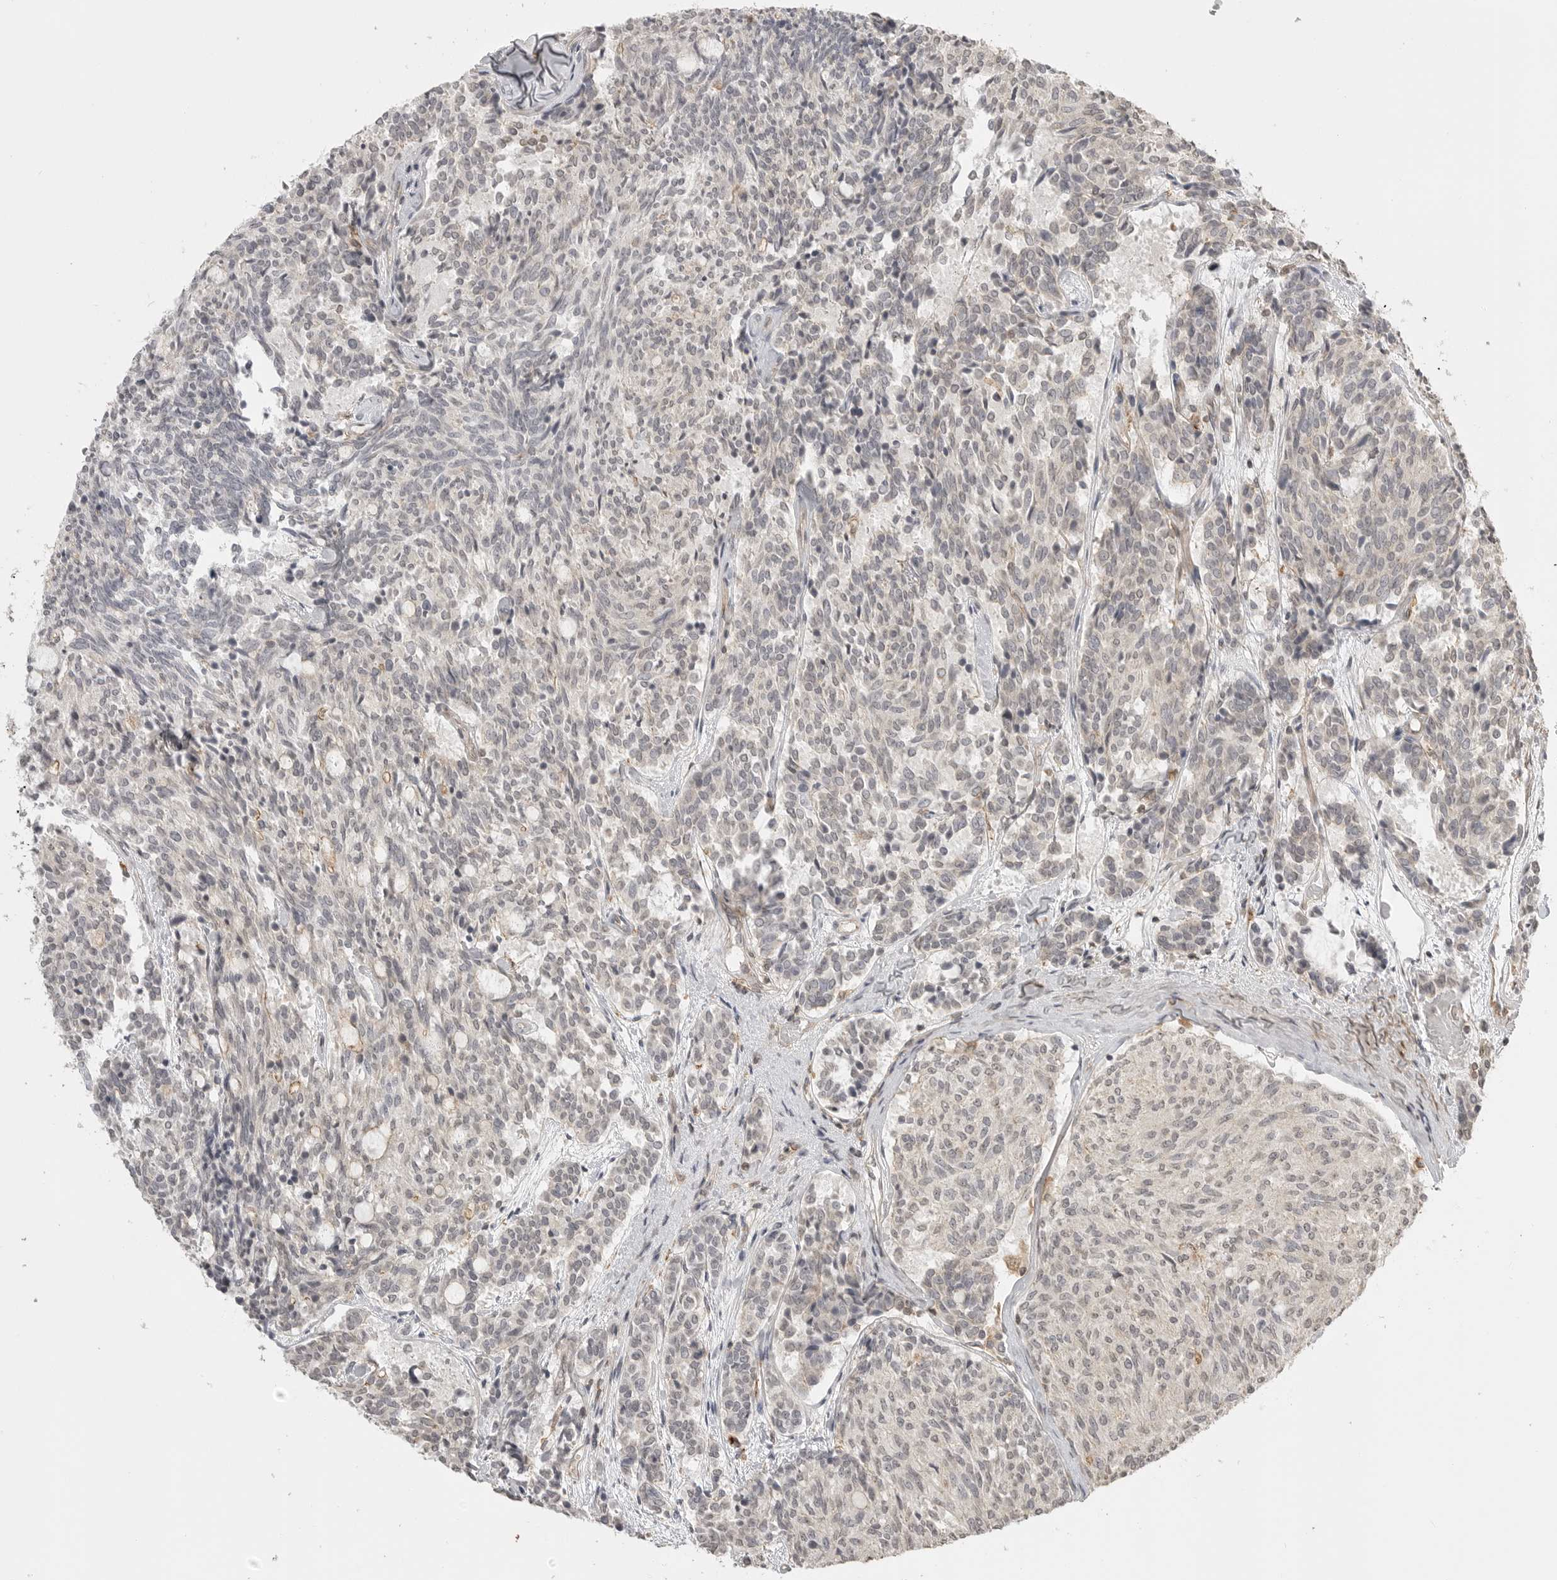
{"staining": {"intensity": "negative", "quantity": "none", "location": "none"}, "tissue": "carcinoid", "cell_type": "Tumor cells", "image_type": "cancer", "snomed": [{"axis": "morphology", "description": "Carcinoid, malignant, NOS"}, {"axis": "topography", "description": "Pancreas"}], "caption": "Carcinoid stained for a protein using IHC demonstrates no staining tumor cells.", "gene": "GPC2", "patient": {"sex": "female", "age": 54}}